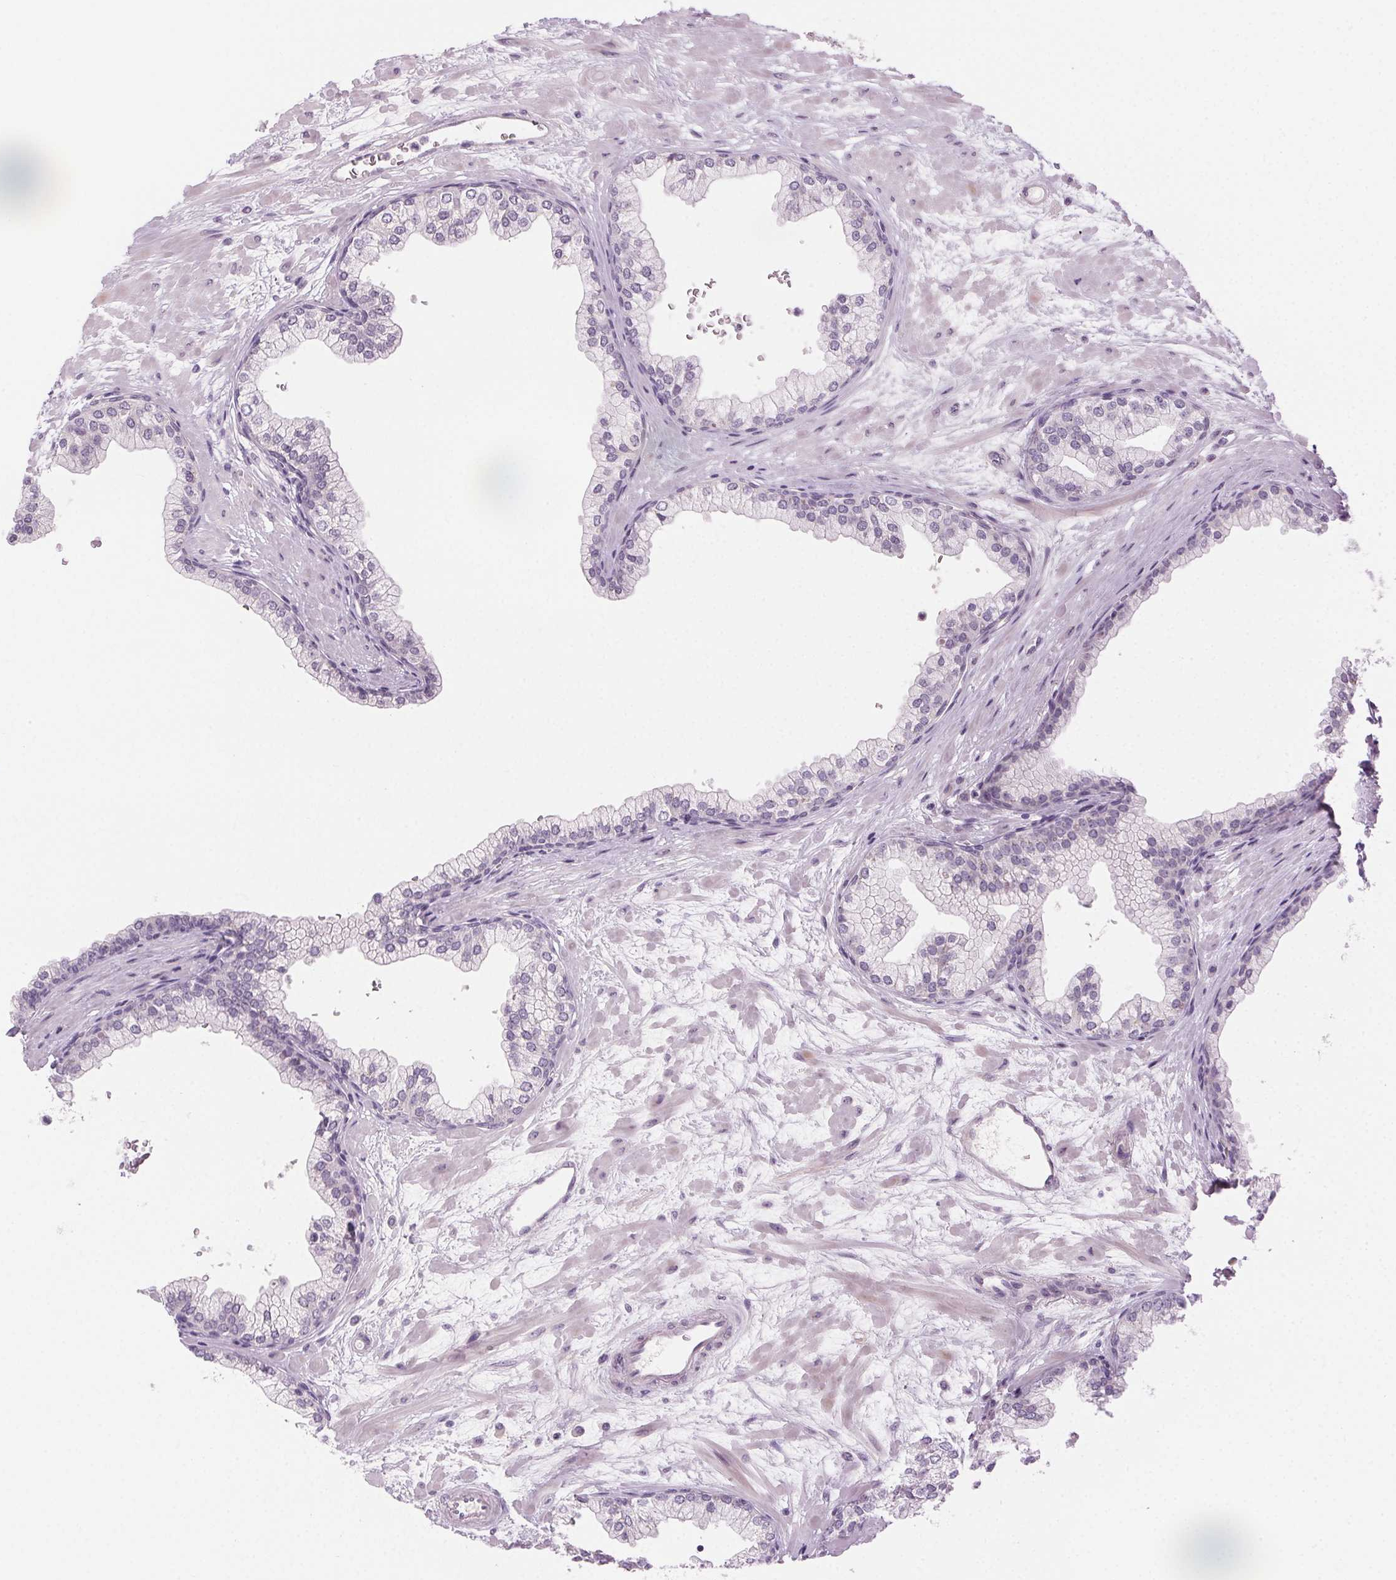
{"staining": {"intensity": "negative", "quantity": "none", "location": "none"}, "tissue": "prostate", "cell_type": "Glandular cells", "image_type": "normal", "snomed": [{"axis": "morphology", "description": "Normal tissue, NOS"}, {"axis": "topography", "description": "Prostate"}, {"axis": "topography", "description": "Peripheral nerve tissue"}], "caption": "This is an immunohistochemistry photomicrograph of unremarkable human prostate. There is no expression in glandular cells.", "gene": "HSF5", "patient": {"sex": "male", "age": 61}}